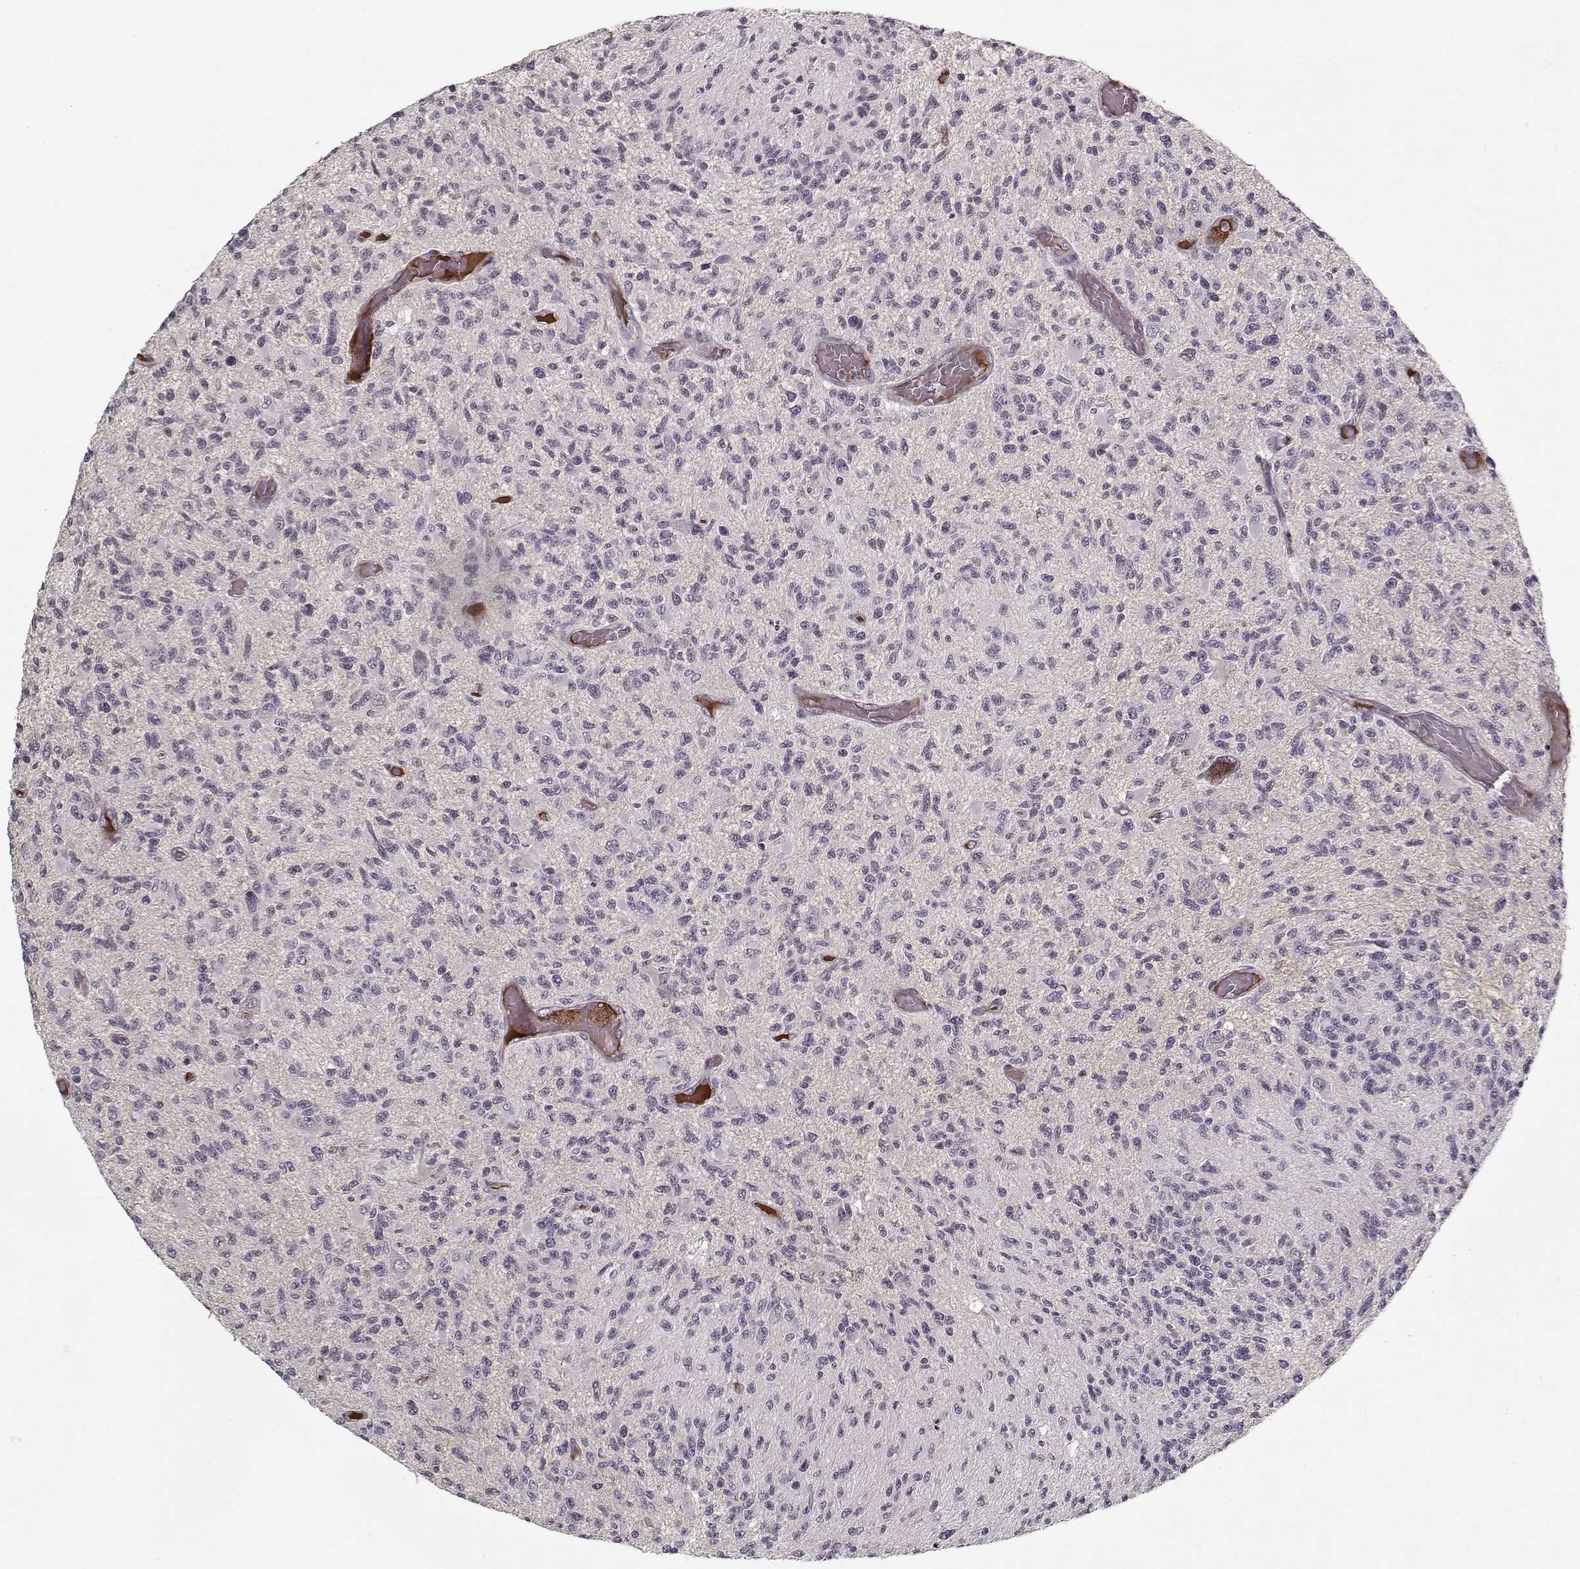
{"staining": {"intensity": "negative", "quantity": "none", "location": "none"}, "tissue": "glioma", "cell_type": "Tumor cells", "image_type": "cancer", "snomed": [{"axis": "morphology", "description": "Glioma, malignant, High grade"}, {"axis": "topography", "description": "Brain"}], "caption": "The immunohistochemistry histopathology image has no significant positivity in tumor cells of glioma tissue.", "gene": "AFM", "patient": {"sex": "female", "age": 63}}